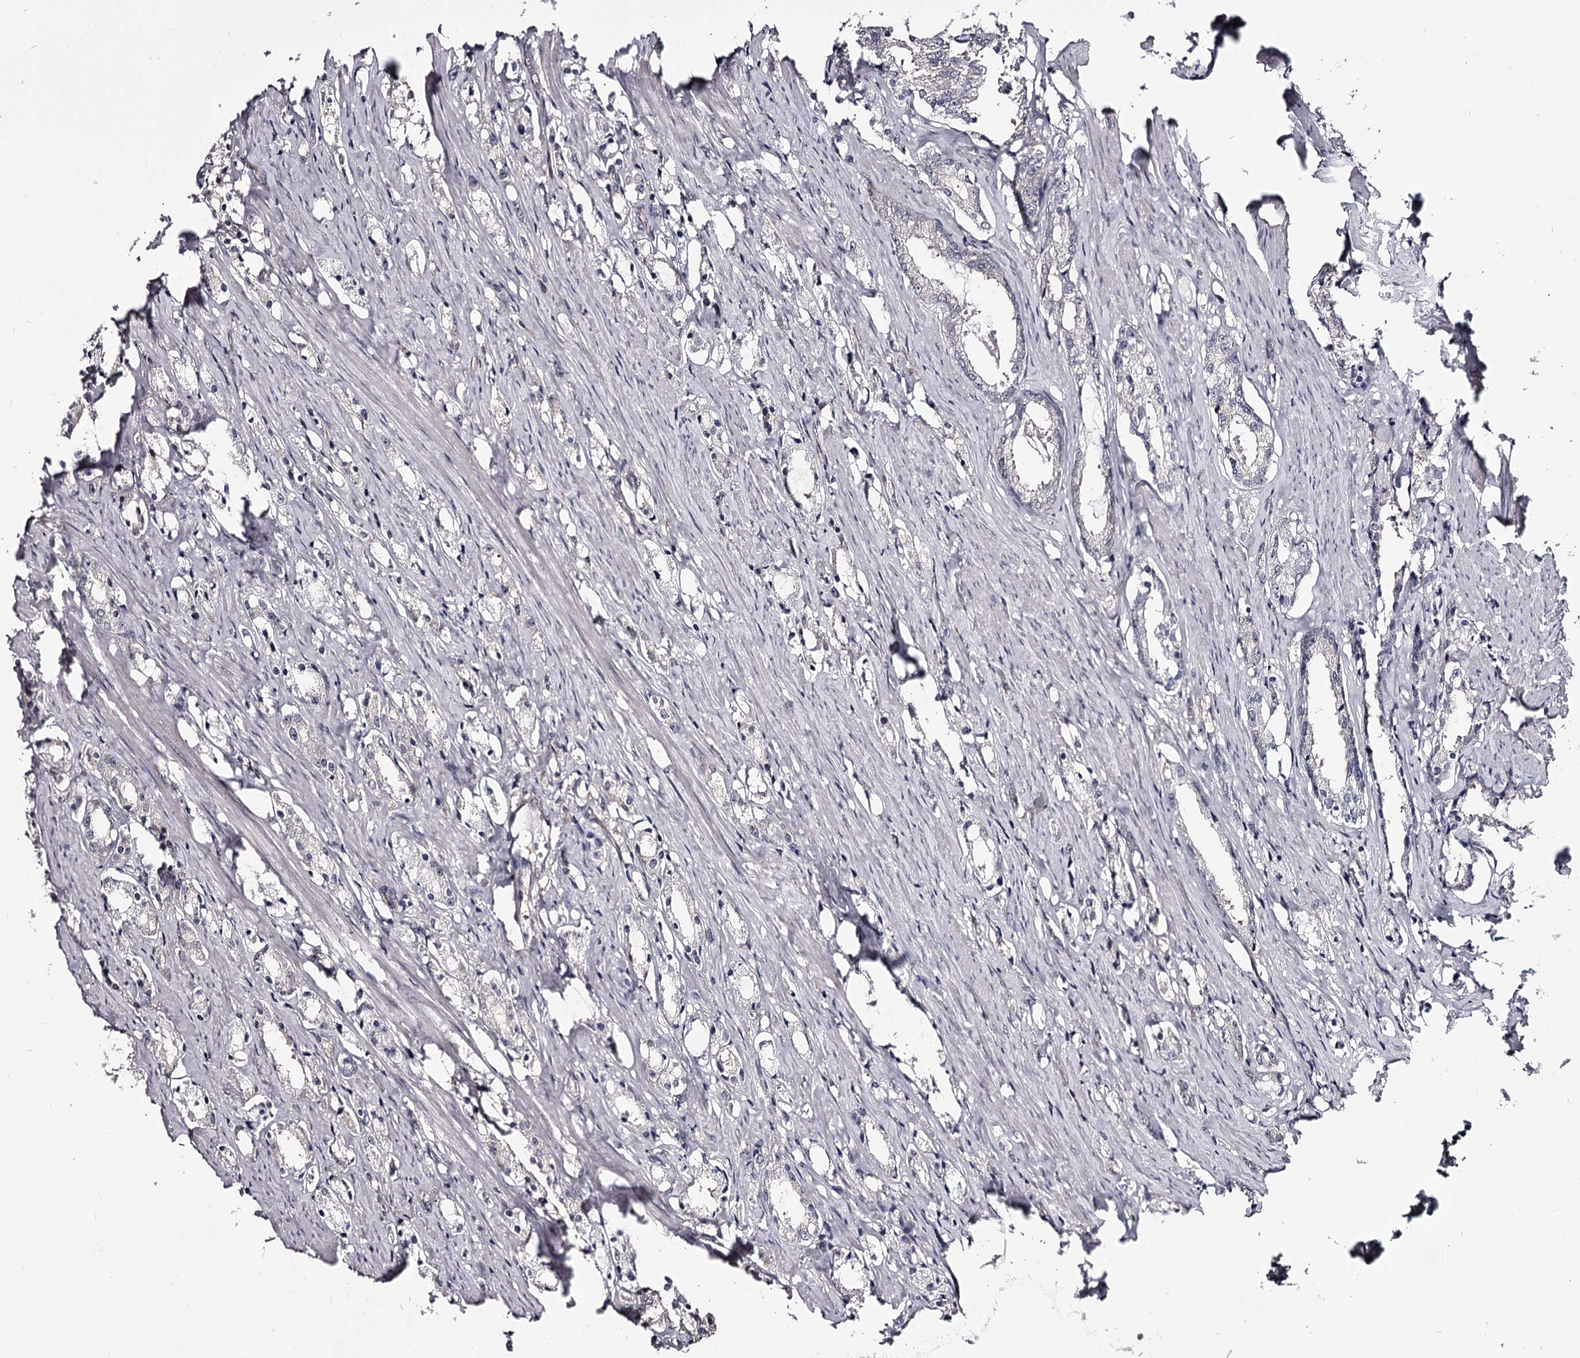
{"staining": {"intensity": "negative", "quantity": "none", "location": "none"}, "tissue": "prostate cancer", "cell_type": "Tumor cells", "image_type": "cancer", "snomed": [{"axis": "morphology", "description": "Adenocarcinoma, High grade"}, {"axis": "topography", "description": "Prostate"}], "caption": "A high-resolution image shows immunohistochemistry (IHC) staining of high-grade adenocarcinoma (prostate), which reveals no significant positivity in tumor cells. (DAB (3,3'-diaminobenzidine) immunohistochemistry (IHC) visualized using brightfield microscopy, high magnification).", "gene": "GSTO1", "patient": {"sex": "male", "age": 66}}